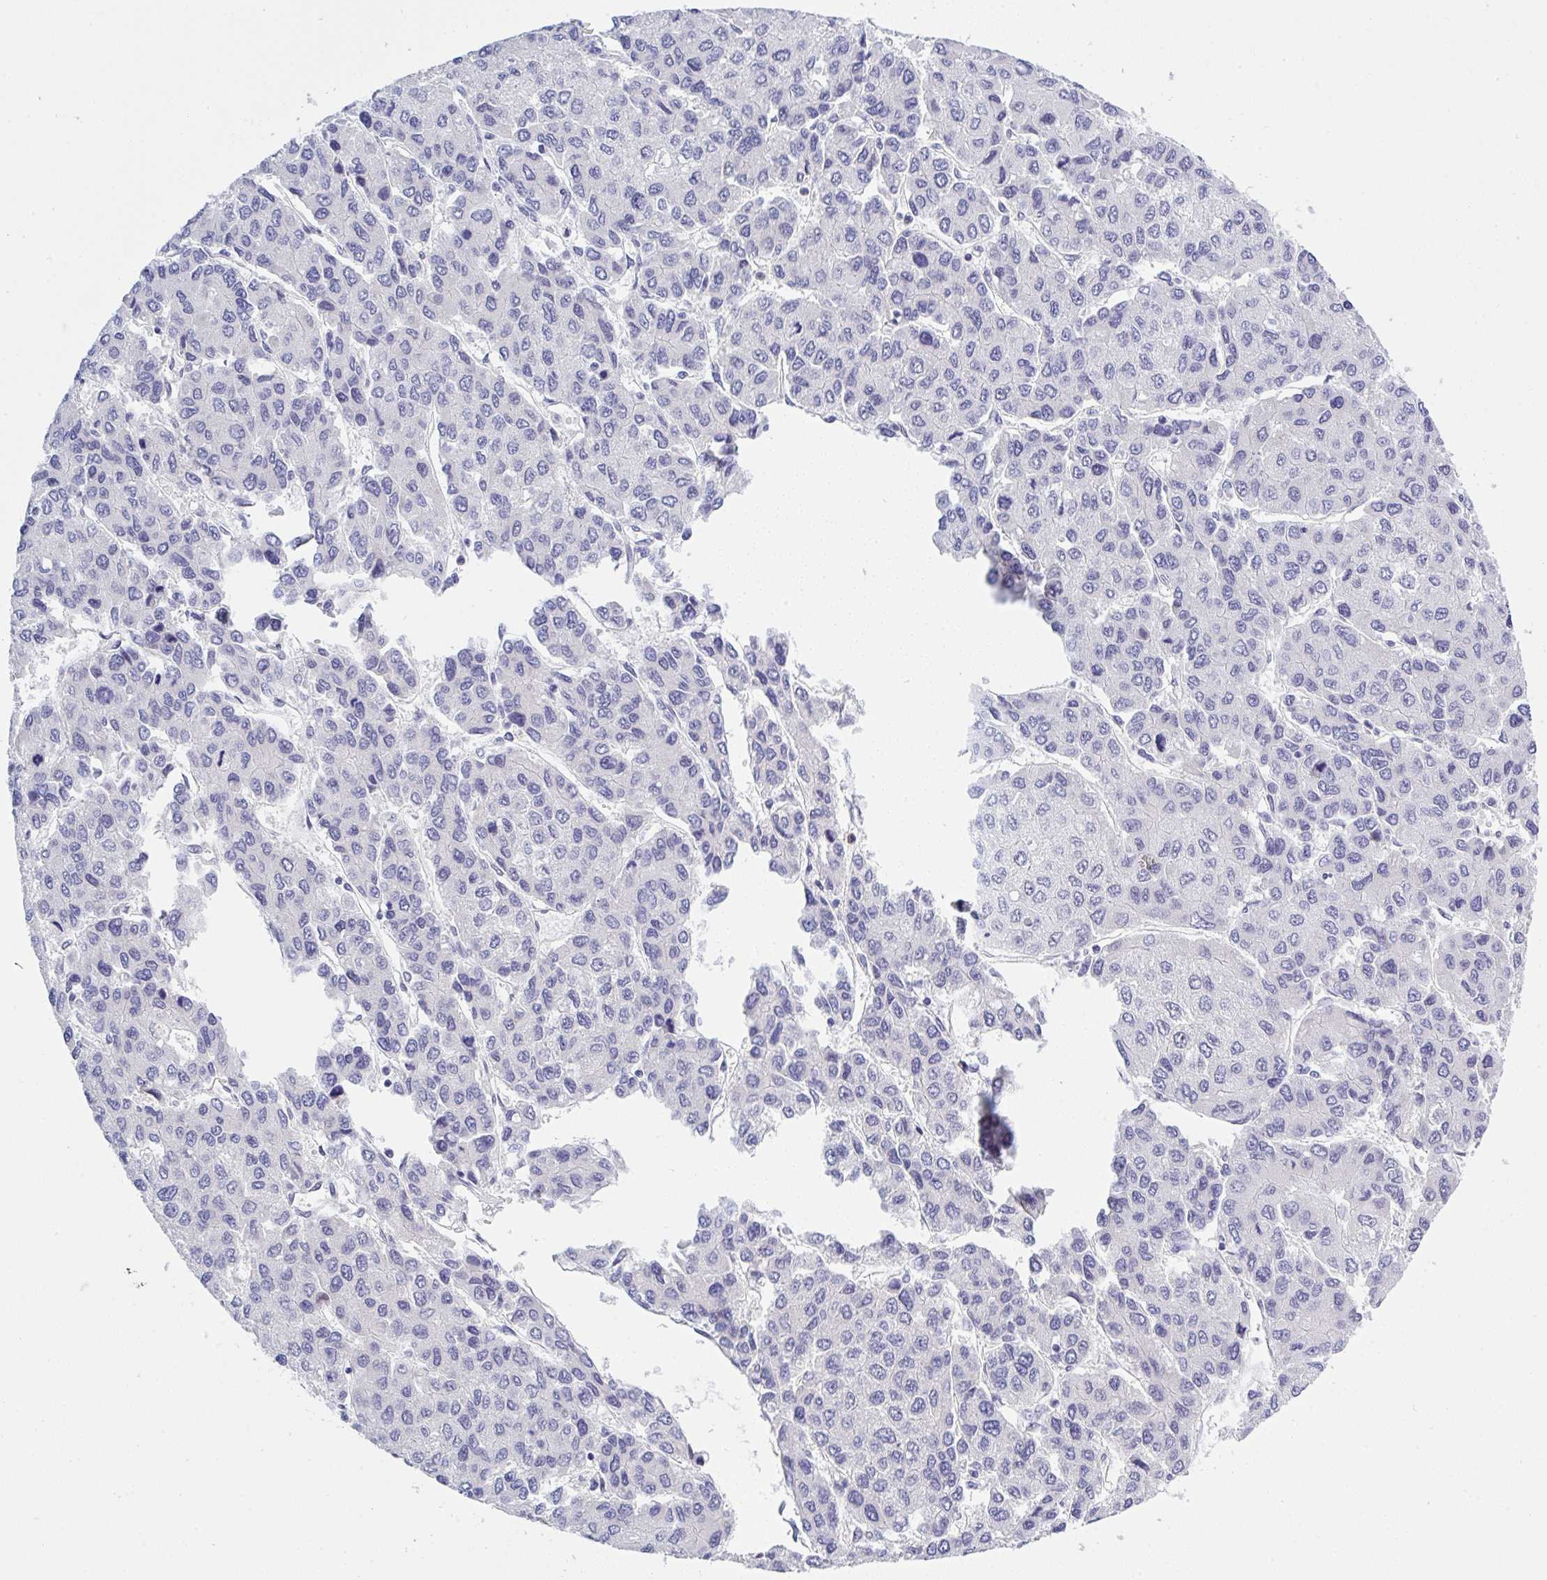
{"staining": {"intensity": "negative", "quantity": "none", "location": "none"}, "tissue": "liver cancer", "cell_type": "Tumor cells", "image_type": "cancer", "snomed": [{"axis": "morphology", "description": "Carcinoma, Hepatocellular, NOS"}, {"axis": "topography", "description": "Liver"}], "caption": "An IHC photomicrograph of liver cancer is shown. There is no staining in tumor cells of liver cancer.", "gene": "MFSD4A", "patient": {"sex": "female", "age": 66}}